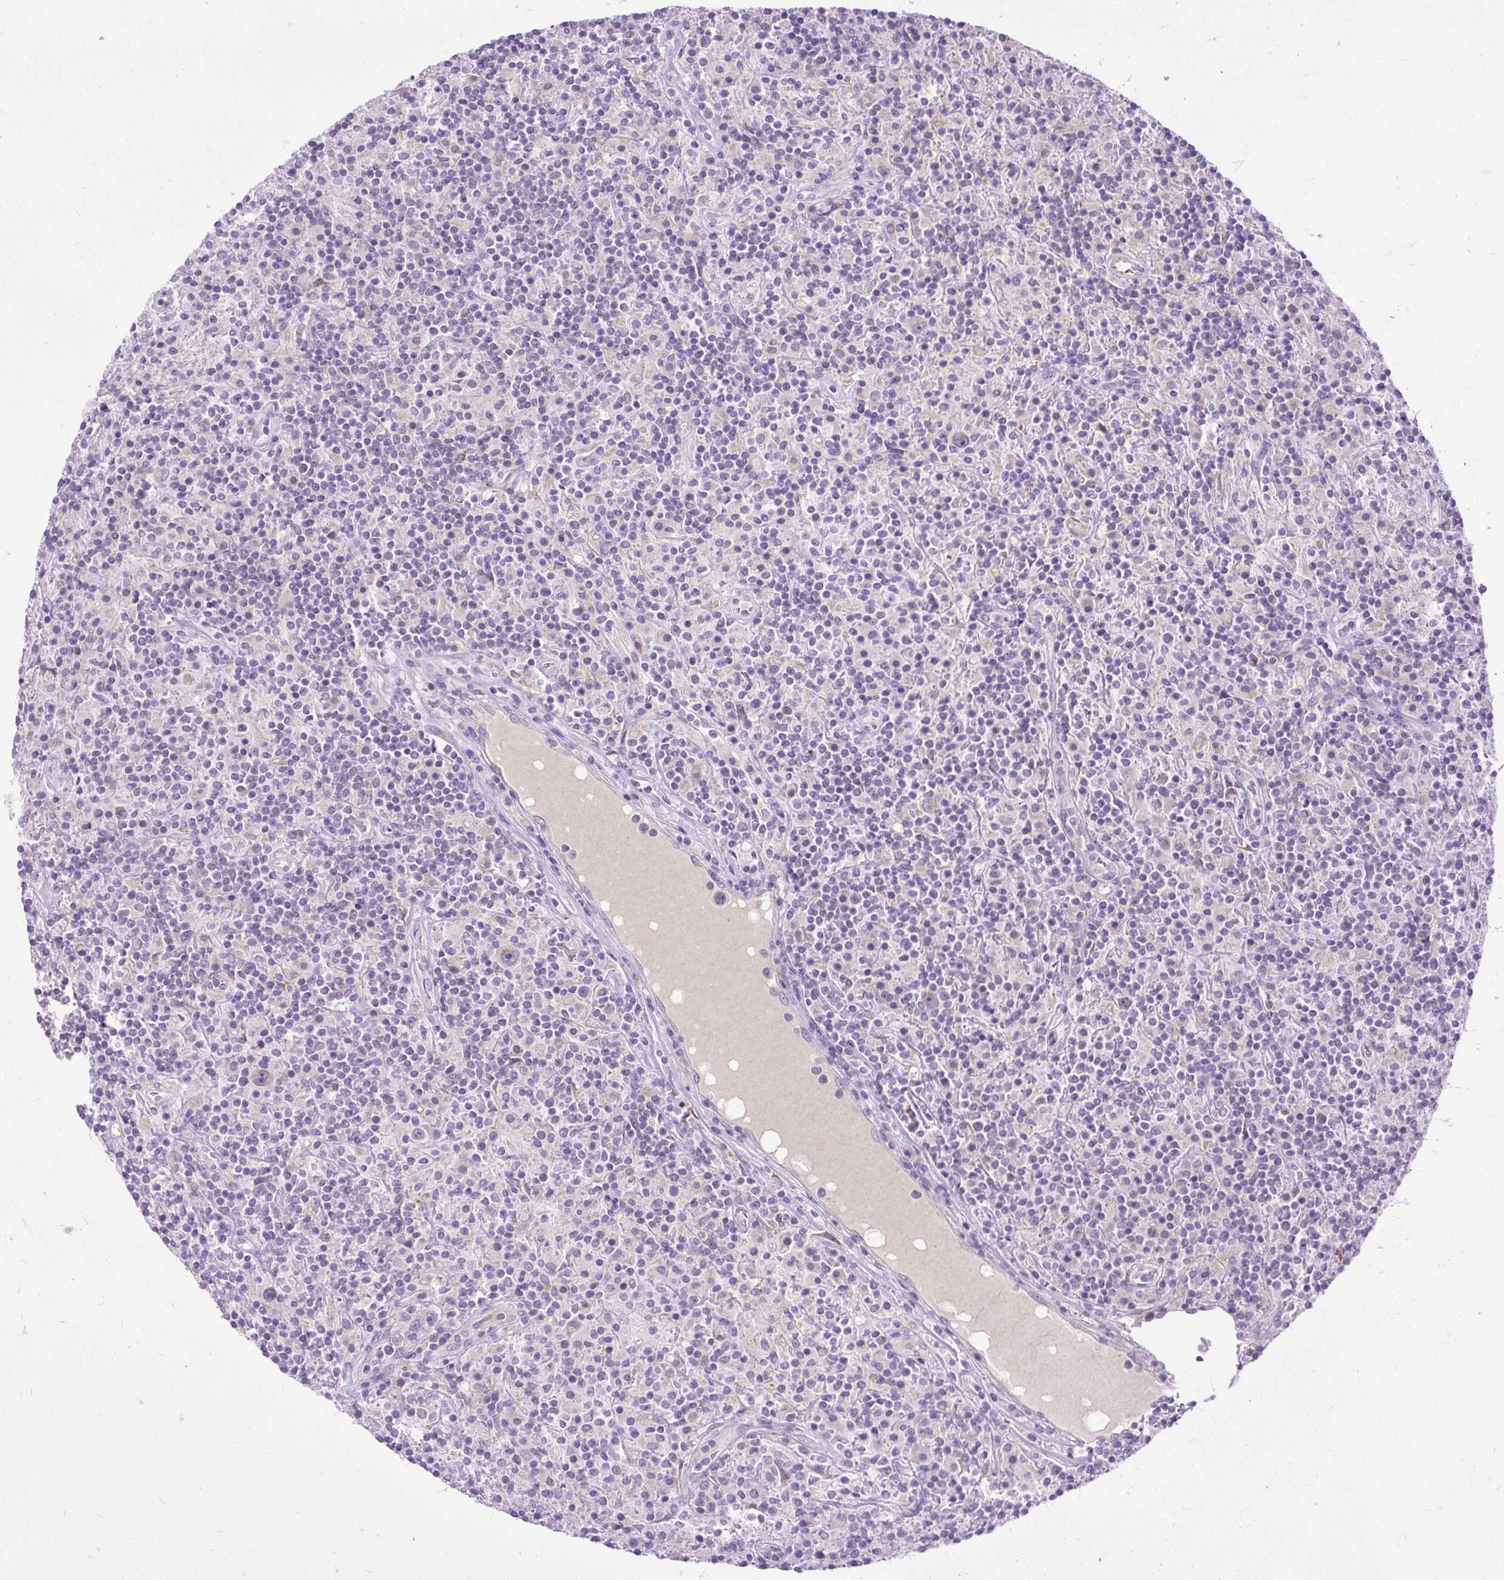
{"staining": {"intensity": "negative", "quantity": "none", "location": "none"}, "tissue": "lymphoma", "cell_type": "Tumor cells", "image_type": "cancer", "snomed": [{"axis": "morphology", "description": "Hodgkin's disease, NOS"}, {"axis": "topography", "description": "Lymph node"}], "caption": "Tumor cells show no significant protein expression in lymphoma.", "gene": "AMFR", "patient": {"sex": "male", "age": 70}}